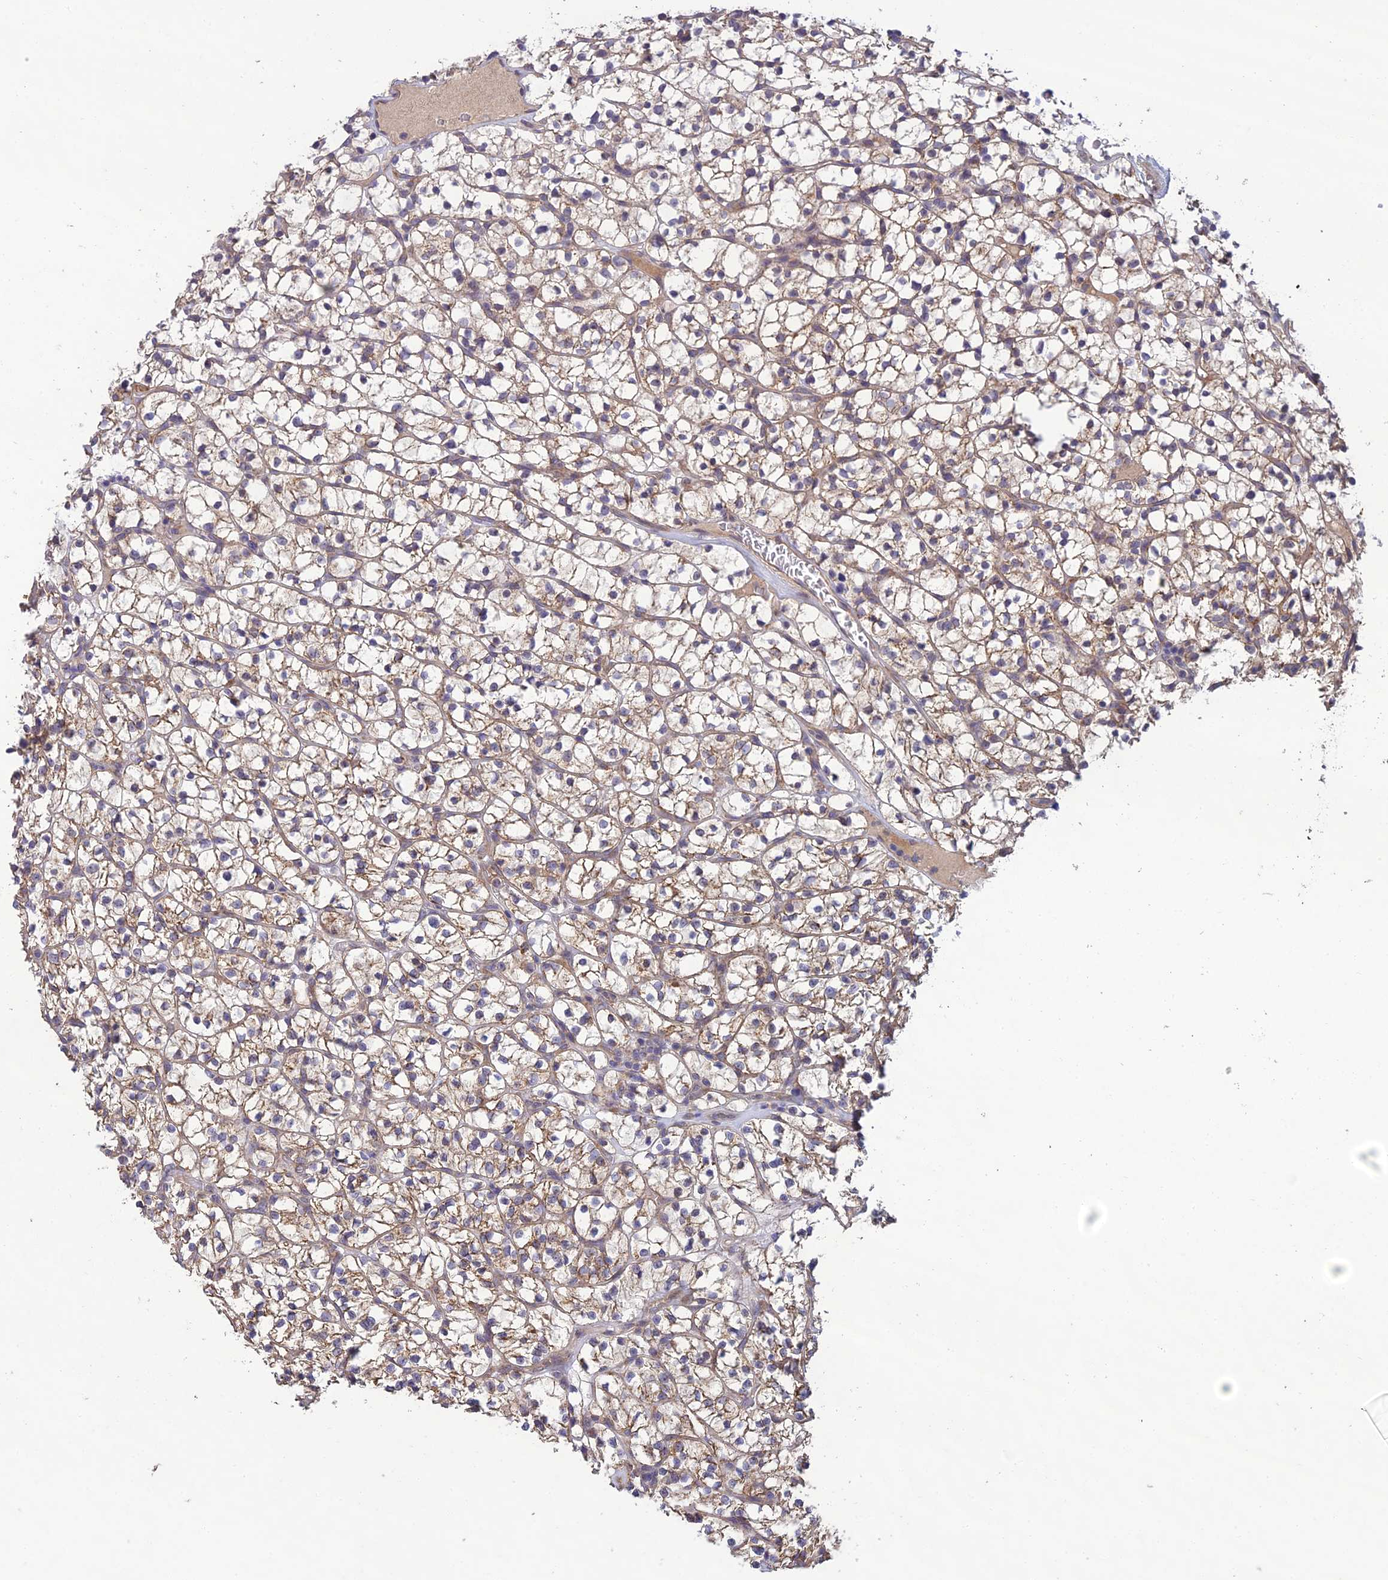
{"staining": {"intensity": "weak", "quantity": "25%-75%", "location": "cytoplasmic/membranous"}, "tissue": "renal cancer", "cell_type": "Tumor cells", "image_type": "cancer", "snomed": [{"axis": "morphology", "description": "Adenocarcinoma, NOS"}, {"axis": "topography", "description": "Kidney"}], "caption": "The micrograph shows staining of renal cancer, revealing weak cytoplasmic/membranous protein staining (brown color) within tumor cells.", "gene": "MRNIP", "patient": {"sex": "female", "age": 64}}